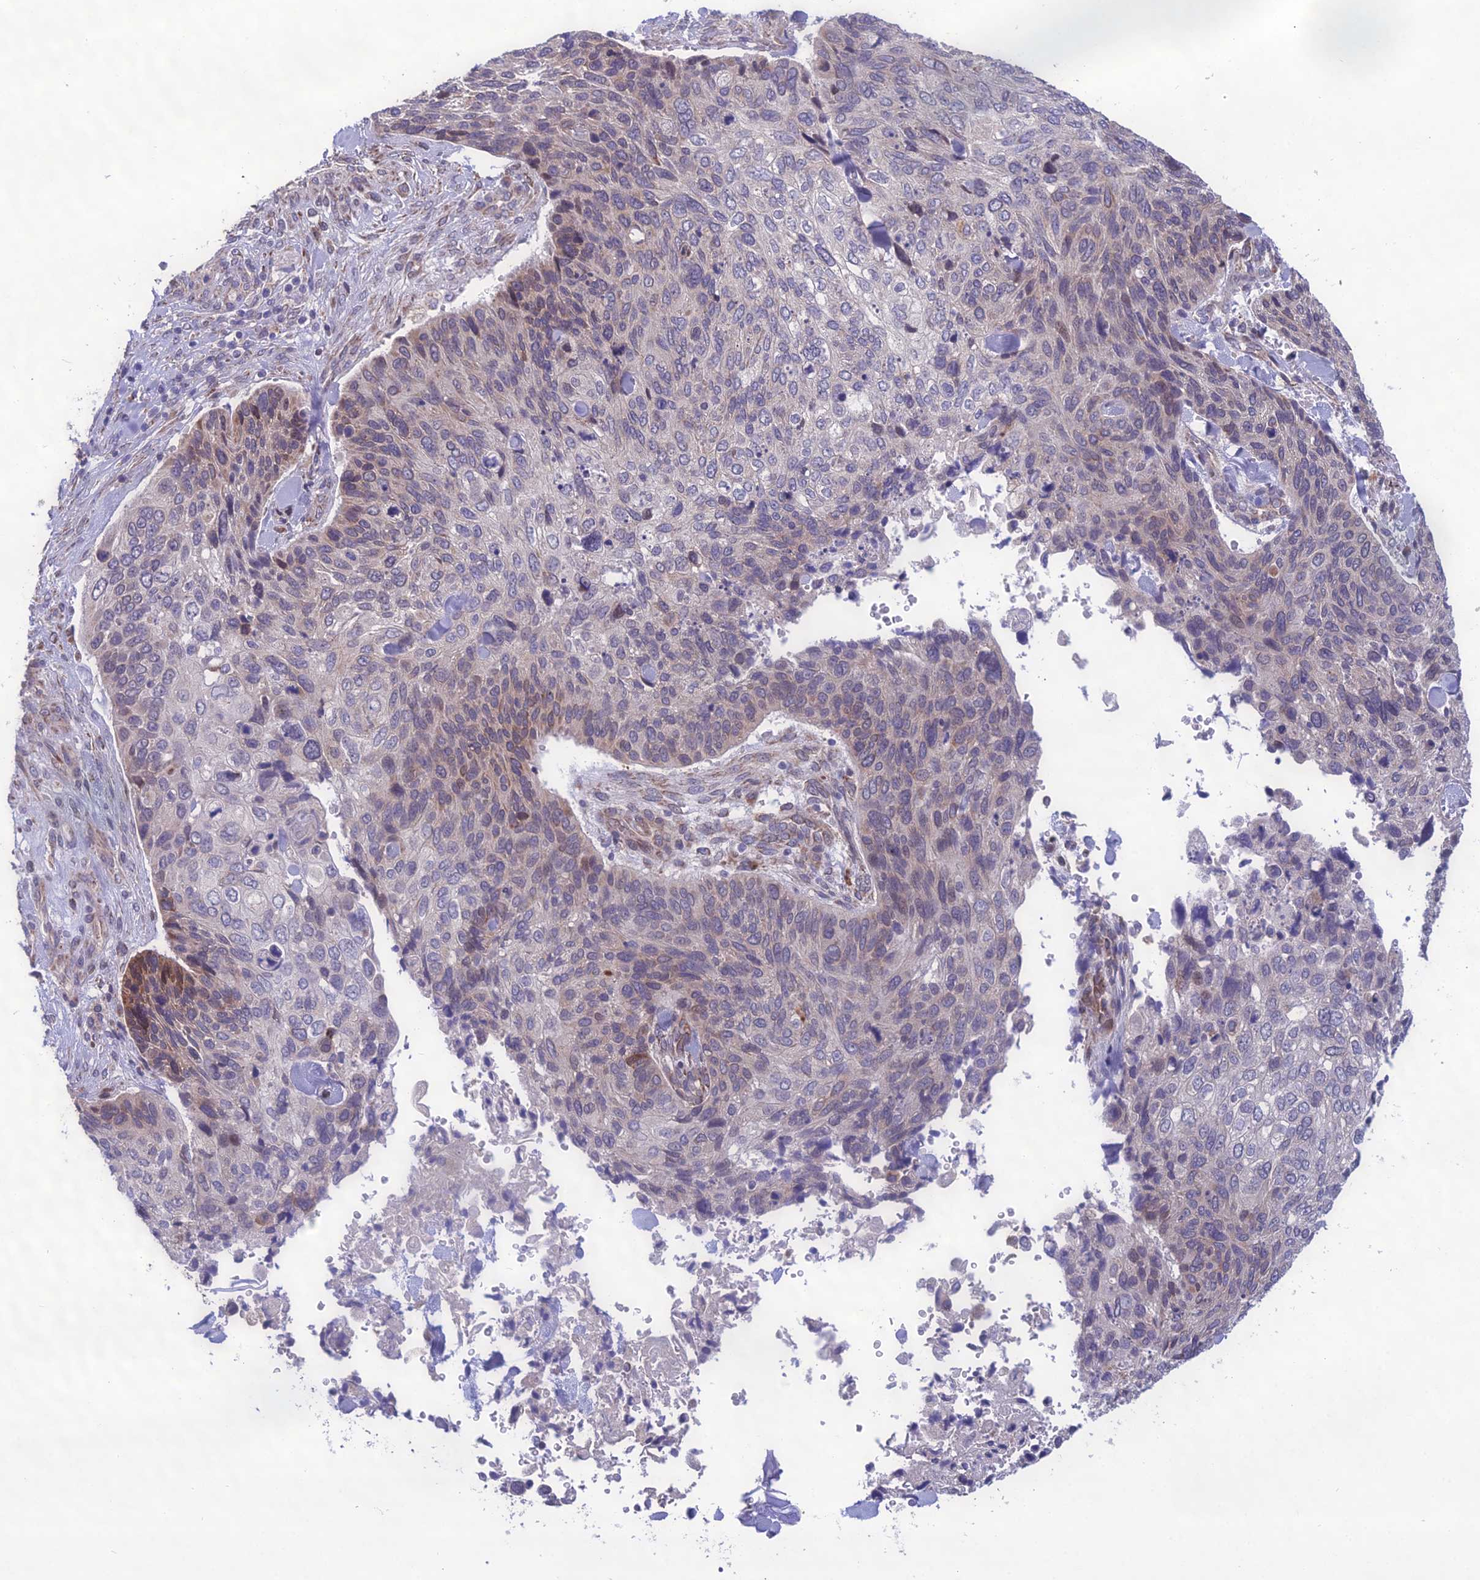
{"staining": {"intensity": "moderate", "quantity": "<25%", "location": "cytoplasmic/membranous"}, "tissue": "skin cancer", "cell_type": "Tumor cells", "image_type": "cancer", "snomed": [{"axis": "morphology", "description": "Basal cell carcinoma"}, {"axis": "topography", "description": "Skin"}], "caption": "Skin basal cell carcinoma stained with immunohistochemistry displays moderate cytoplasmic/membranous staining in approximately <25% of tumor cells. (DAB (3,3'-diaminobenzidine) IHC with brightfield microscopy, high magnification).", "gene": "NODAL", "patient": {"sex": "female", "age": 74}}